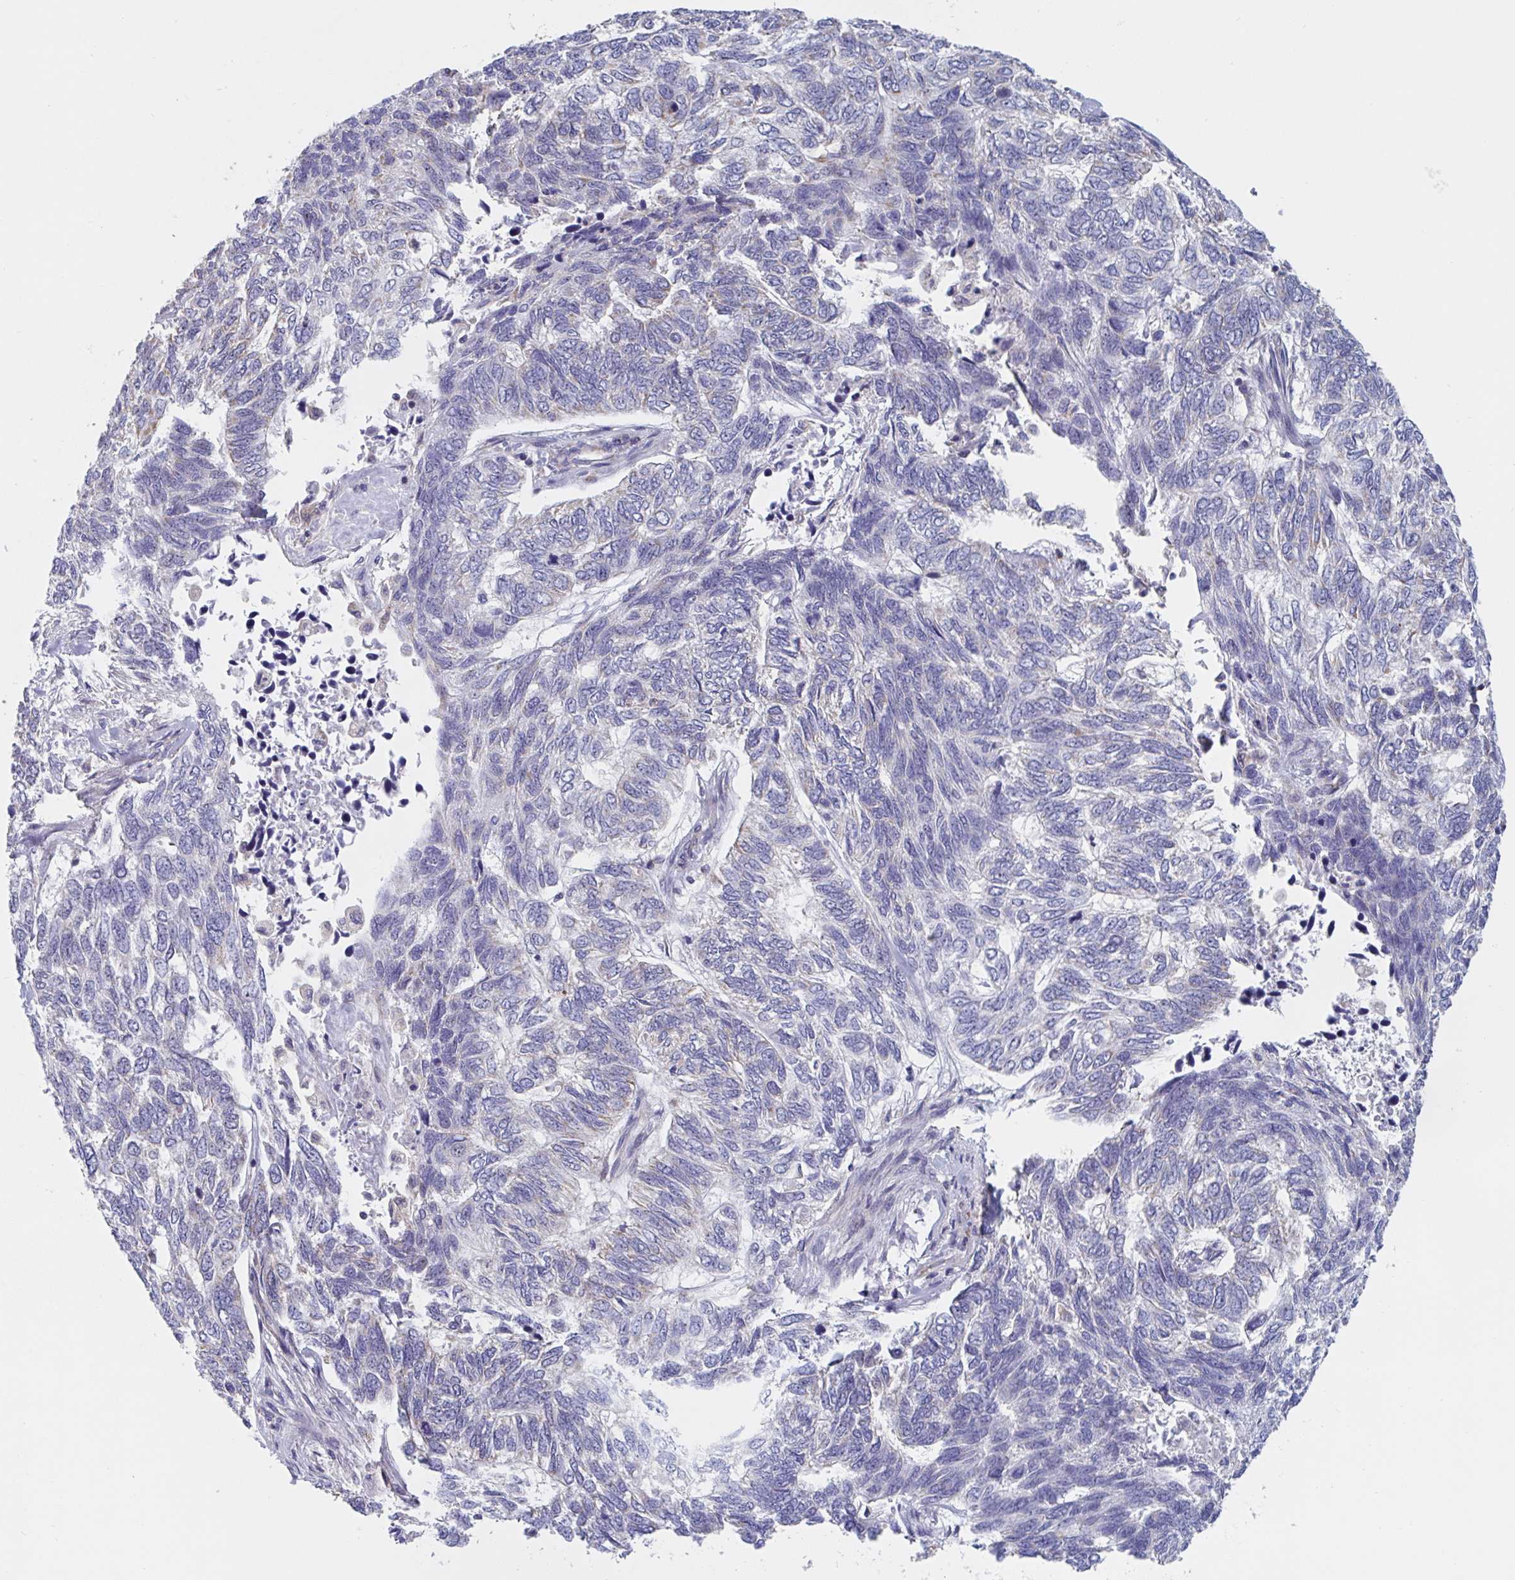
{"staining": {"intensity": "negative", "quantity": "none", "location": "none"}, "tissue": "skin cancer", "cell_type": "Tumor cells", "image_type": "cancer", "snomed": [{"axis": "morphology", "description": "Basal cell carcinoma"}, {"axis": "topography", "description": "Skin"}], "caption": "Tumor cells show no significant staining in skin cancer (basal cell carcinoma).", "gene": "MRPL53", "patient": {"sex": "female", "age": 65}}